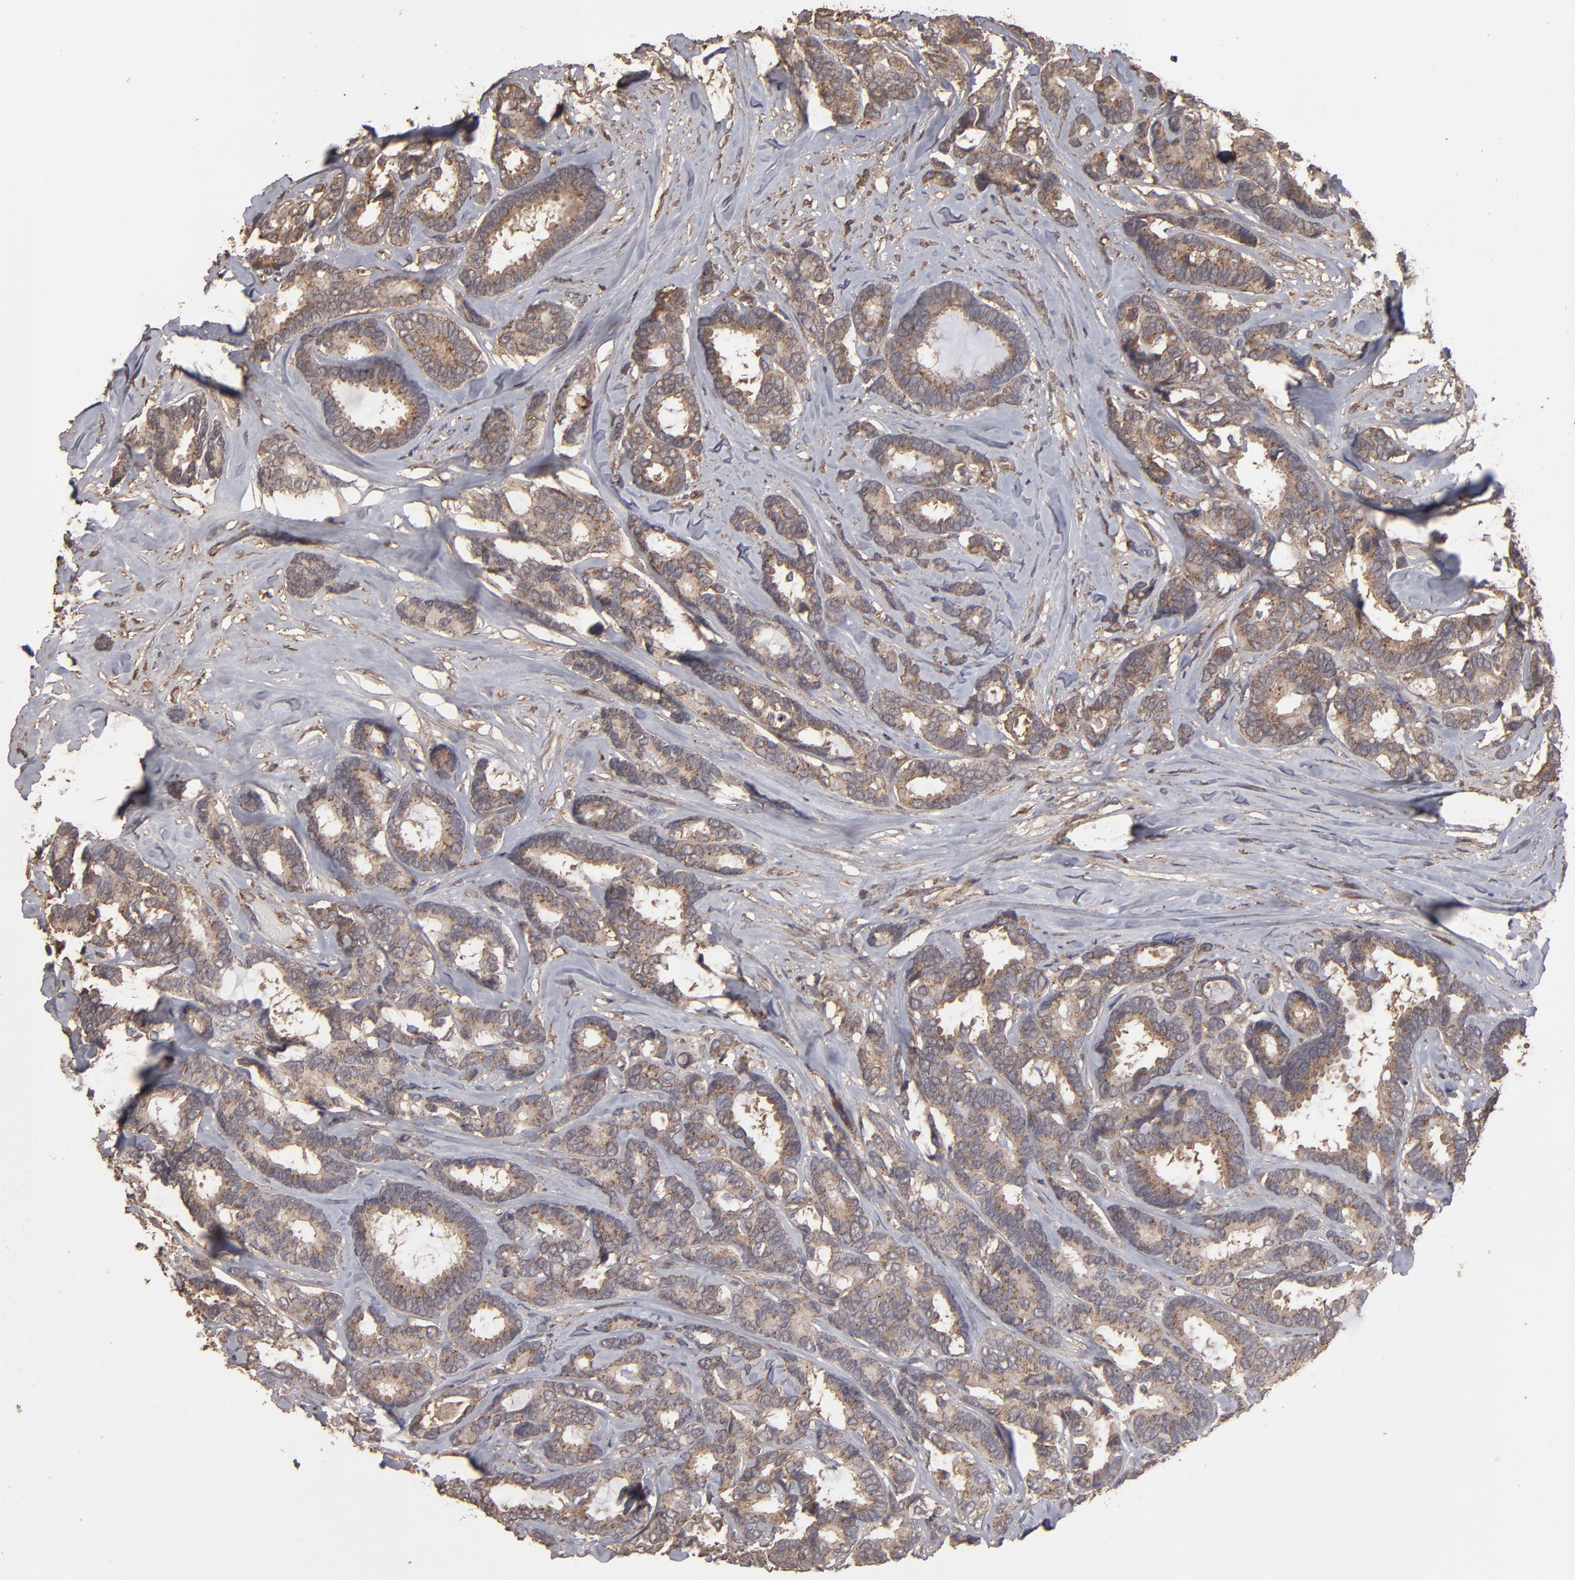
{"staining": {"intensity": "weak", "quantity": ">75%", "location": "cytoplasmic/membranous"}, "tissue": "breast cancer", "cell_type": "Tumor cells", "image_type": "cancer", "snomed": [{"axis": "morphology", "description": "Duct carcinoma"}, {"axis": "topography", "description": "Breast"}], "caption": "Immunohistochemical staining of breast cancer (intraductal carcinoma) shows low levels of weak cytoplasmic/membranous positivity in approximately >75% of tumor cells. The protein is stained brown, and the nuclei are stained in blue (DAB (3,3'-diaminobenzidine) IHC with brightfield microscopy, high magnification).", "gene": "MMP2", "patient": {"sex": "female", "age": 87}}